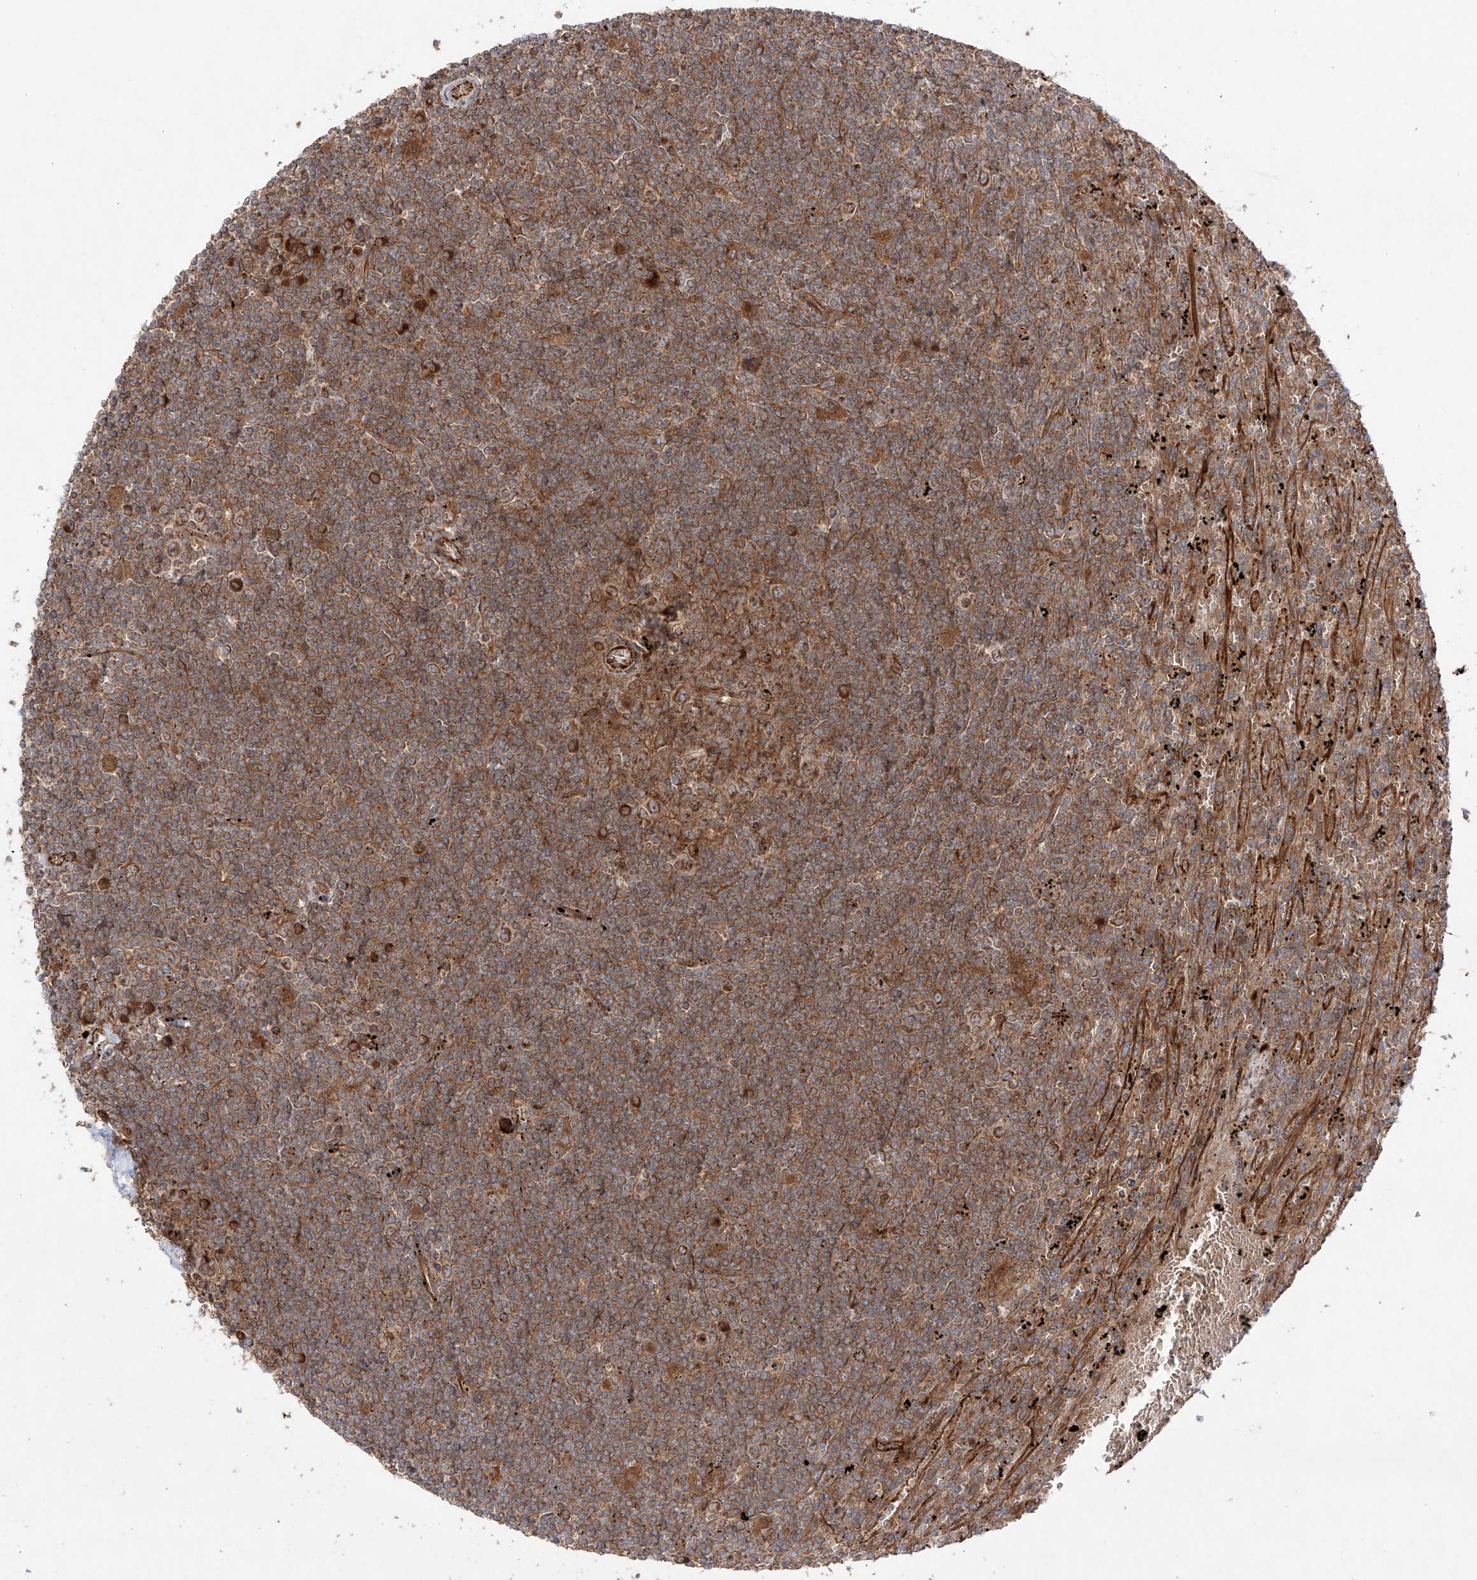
{"staining": {"intensity": "moderate", "quantity": ">75%", "location": "cytoplasmic/membranous"}, "tissue": "lymphoma", "cell_type": "Tumor cells", "image_type": "cancer", "snomed": [{"axis": "morphology", "description": "Malignant lymphoma, non-Hodgkin's type, Low grade"}, {"axis": "topography", "description": "Spleen"}], "caption": "A micrograph of human lymphoma stained for a protein reveals moderate cytoplasmic/membranous brown staining in tumor cells.", "gene": "YKT6", "patient": {"sex": "male", "age": 76}}